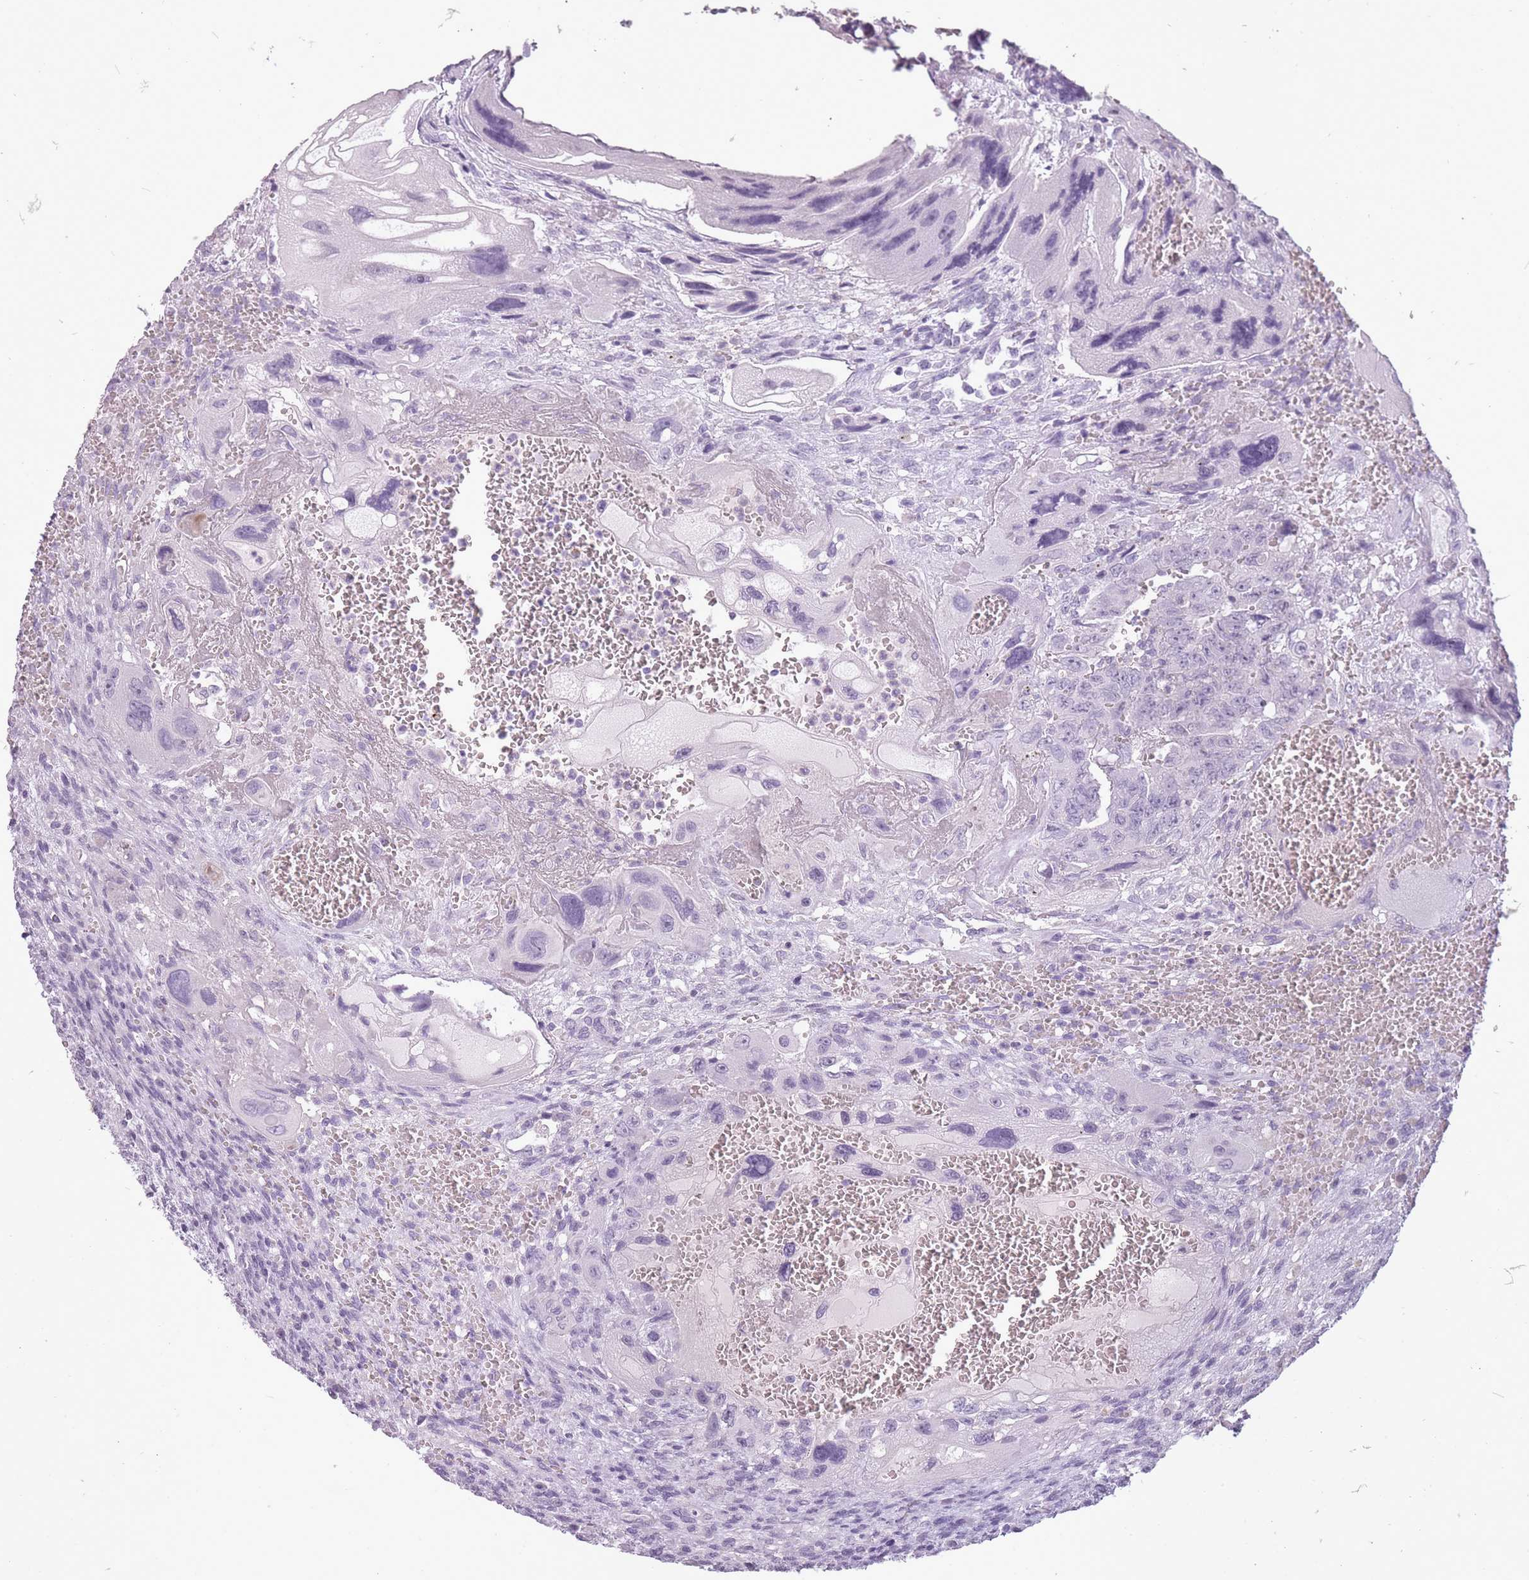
{"staining": {"intensity": "negative", "quantity": "none", "location": "none"}, "tissue": "testis cancer", "cell_type": "Tumor cells", "image_type": "cancer", "snomed": [{"axis": "morphology", "description": "Carcinoma, Embryonal, NOS"}, {"axis": "topography", "description": "Testis"}], "caption": "Tumor cells show no significant expression in testis cancer. (Stains: DAB IHC with hematoxylin counter stain, Microscopy: brightfield microscopy at high magnification).", "gene": "RFX4", "patient": {"sex": "male", "age": 28}}